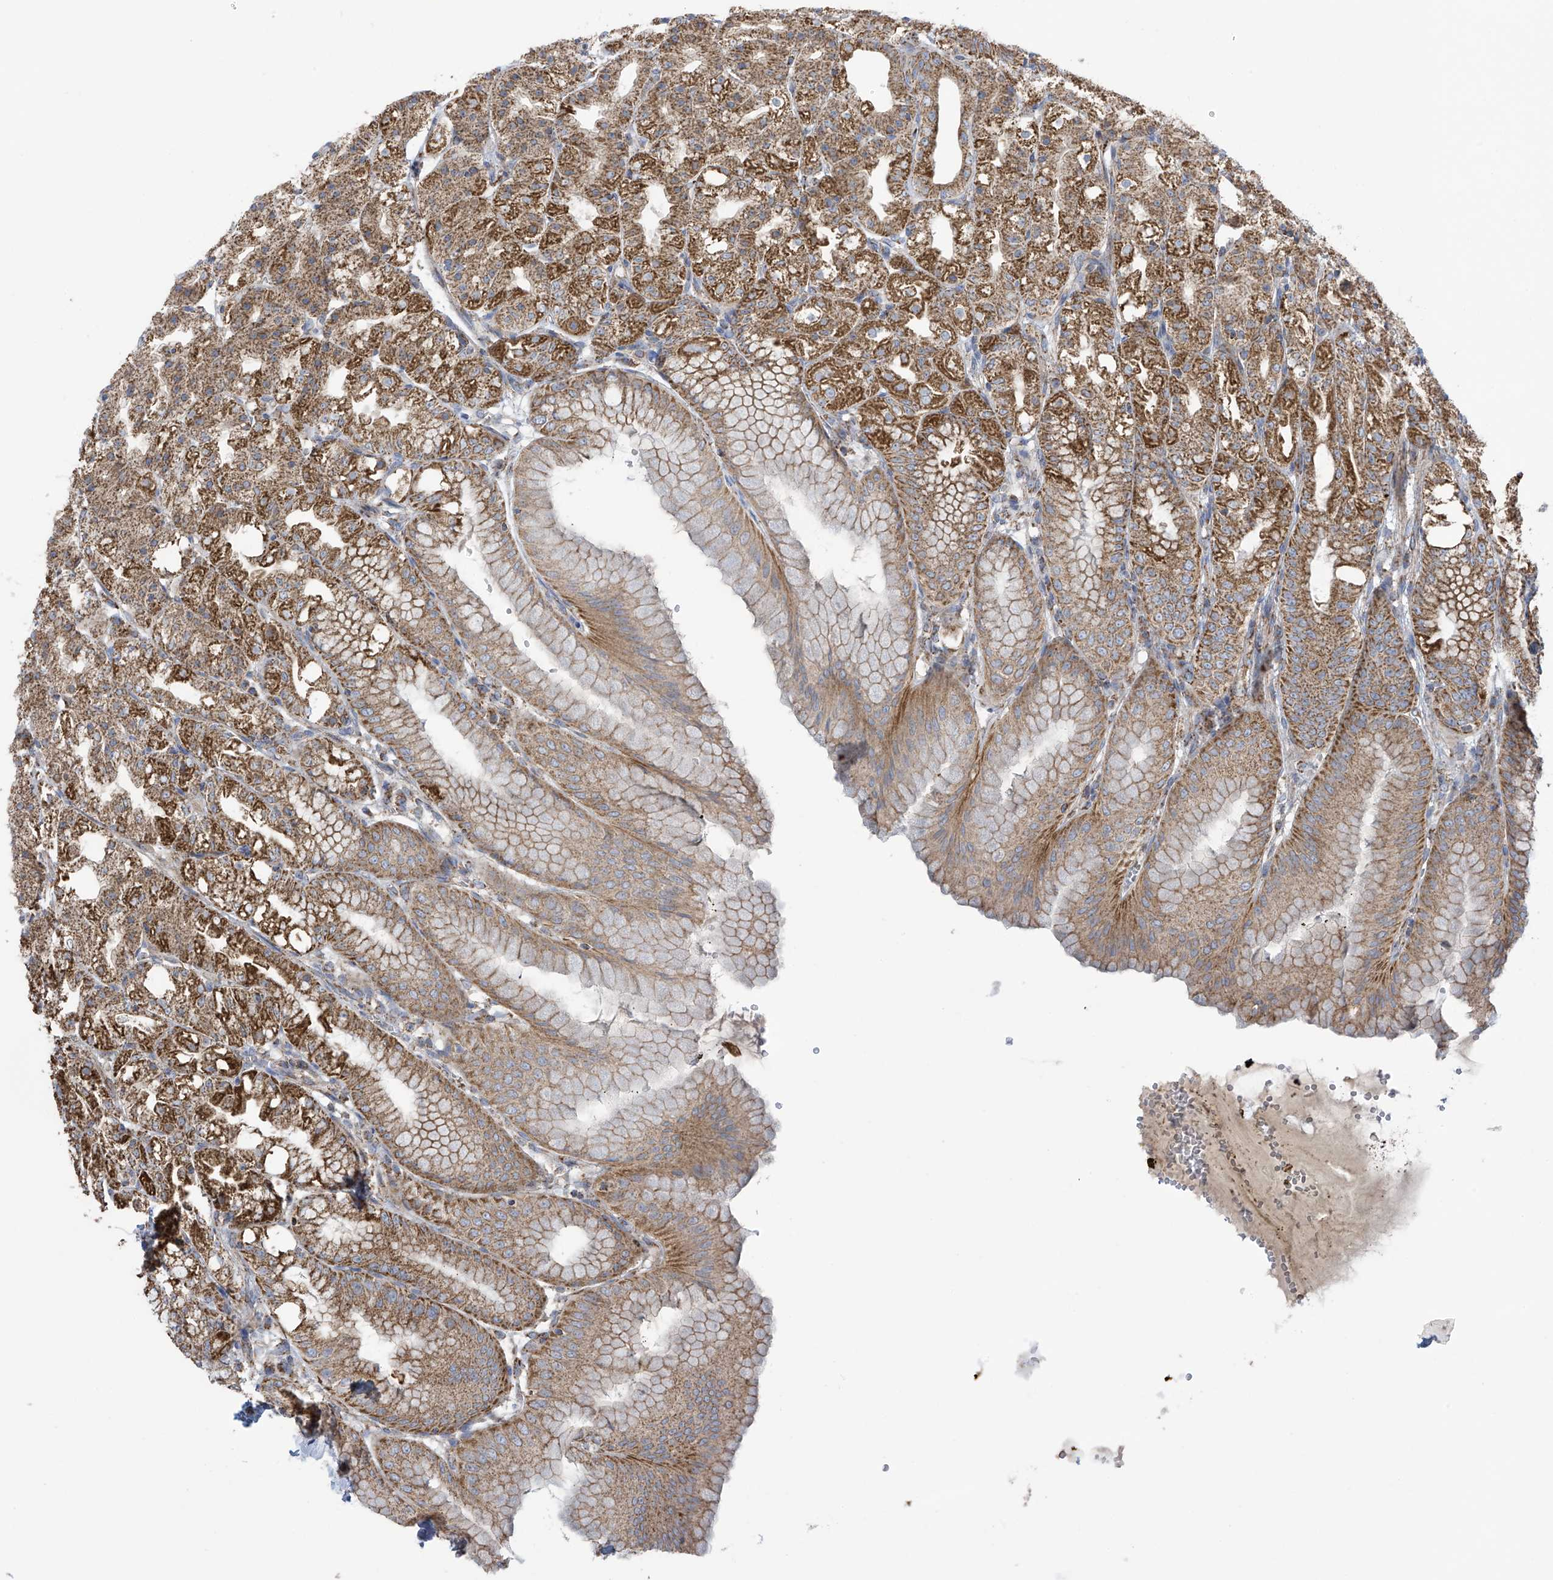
{"staining": {"intensity": "strong", "quantity": ">75%", "location": "cytoplasmic/membranous"}, "tissue": "stomach", "cell_type": "Glandular cells", "image_type": "normal", "snomed": [{"axis": "morphology", "description": "Normal tissue, NOS"}, {"axis": "topography", "description": "Stomach, lower"}], "caption": "High-power microscopy captured an immunohistochemistry image of normal stomach, revealing strong cytoplasmic/membranous expression in about >75% of glandular cells. (brown staining indicates protein expression, while blue staining denotes nuclei).", "gene": "PNPT1", "patient": {"sex": "male", "age": 71}}